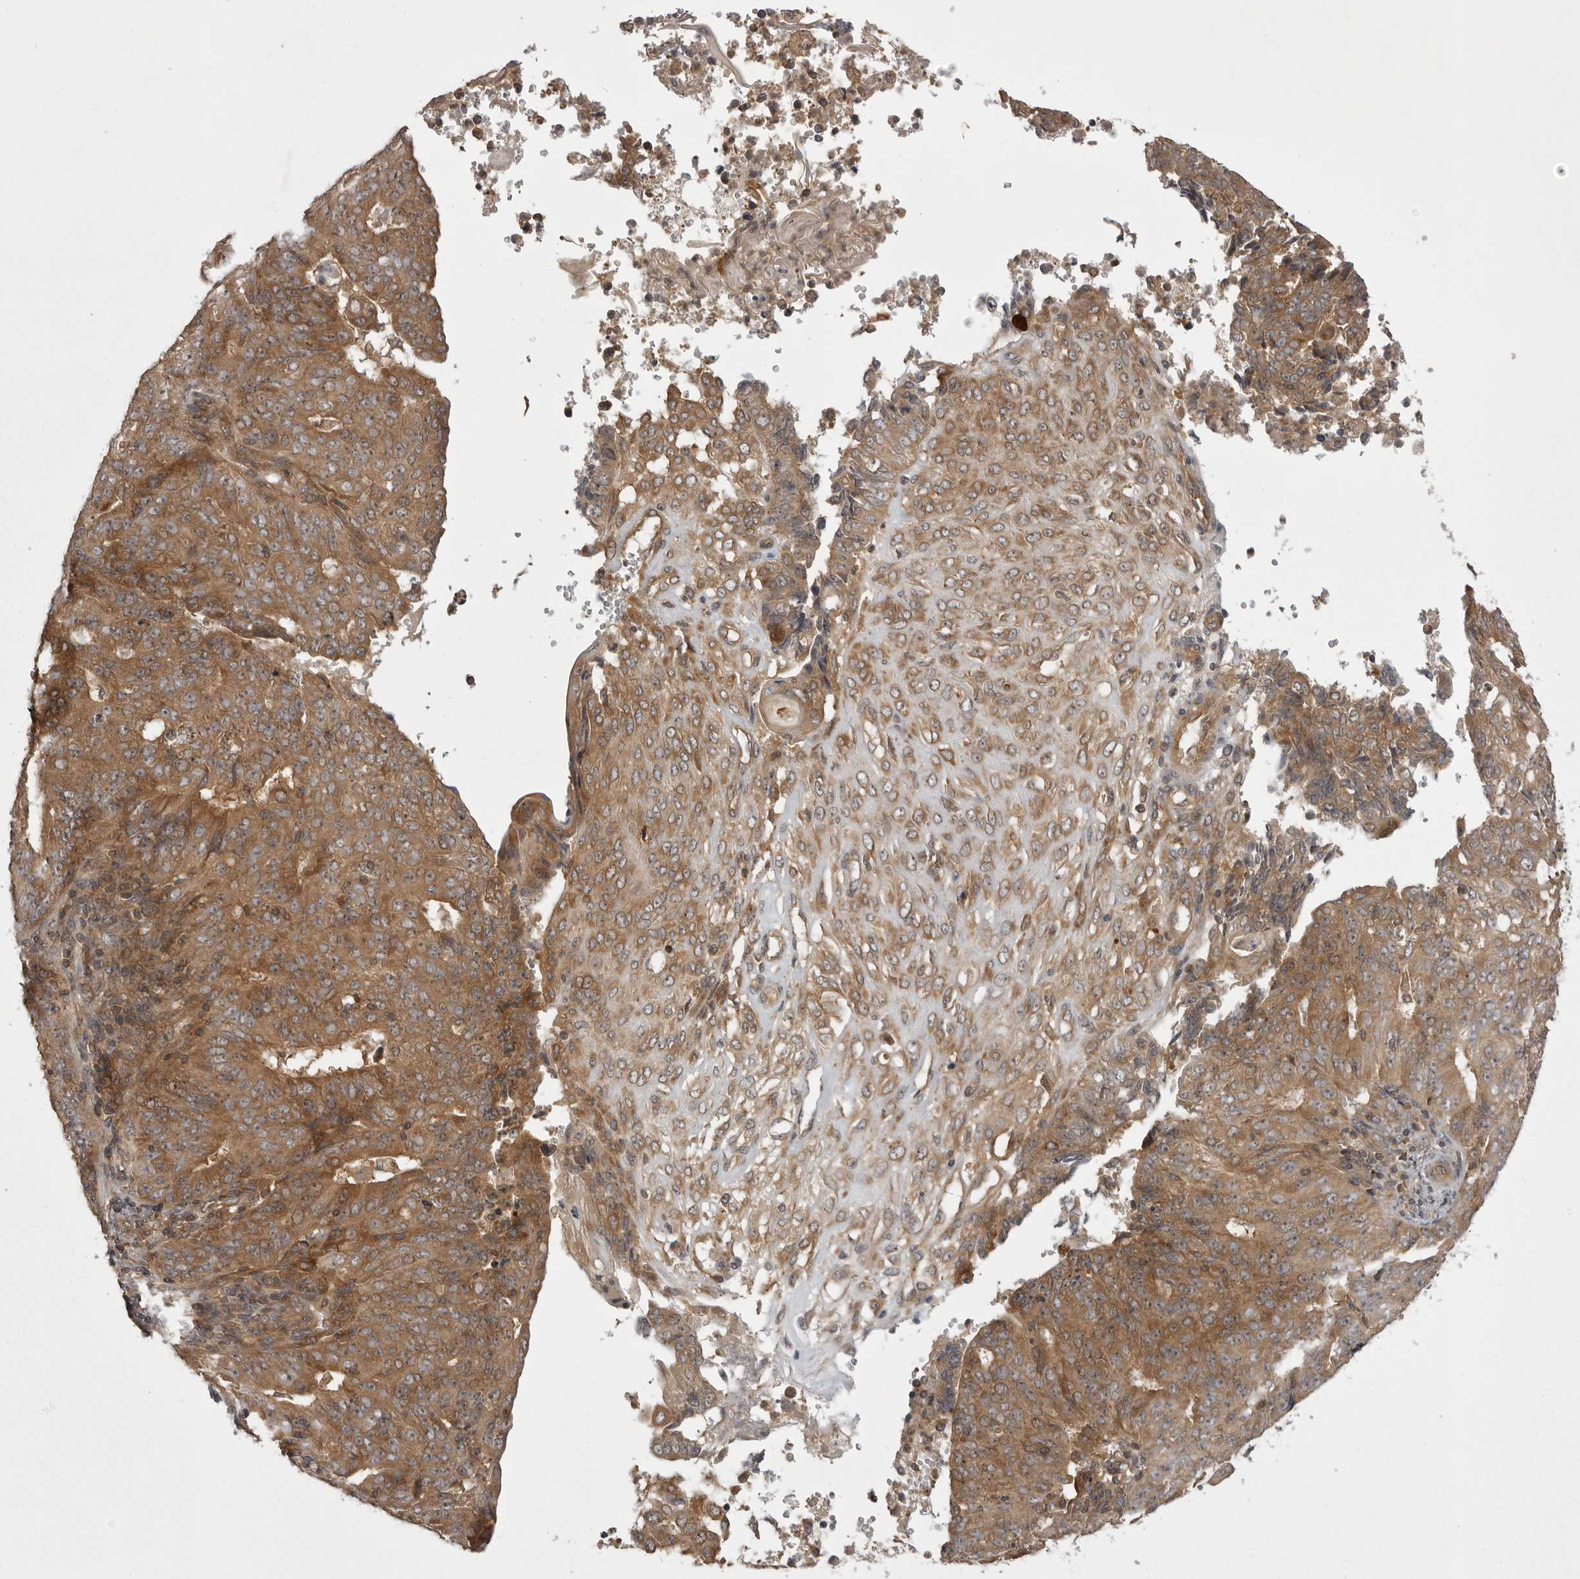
{"staining": {"intensity": "moderate", "quantity": ">75%", "location": "cytoplasmic/membranous"}, "tissue": "endometrial cancer", "cell_type": "Tumor cells", "image_type": "cancer", "snomed": [{"axis": "morphology", "description": "Adenocarcinoma, NOS"}, {"axis": "topography", "description": "Endometrium"}], "caption": "This histopathology image exhibits IHC staining of human endometrial adenocarcinoma, with medium moderate cytoplasmic/membranous expression in approximately >75% of tumor cells.", "gene": "STK24", "patient": {"sex": "female", "age": 32}}